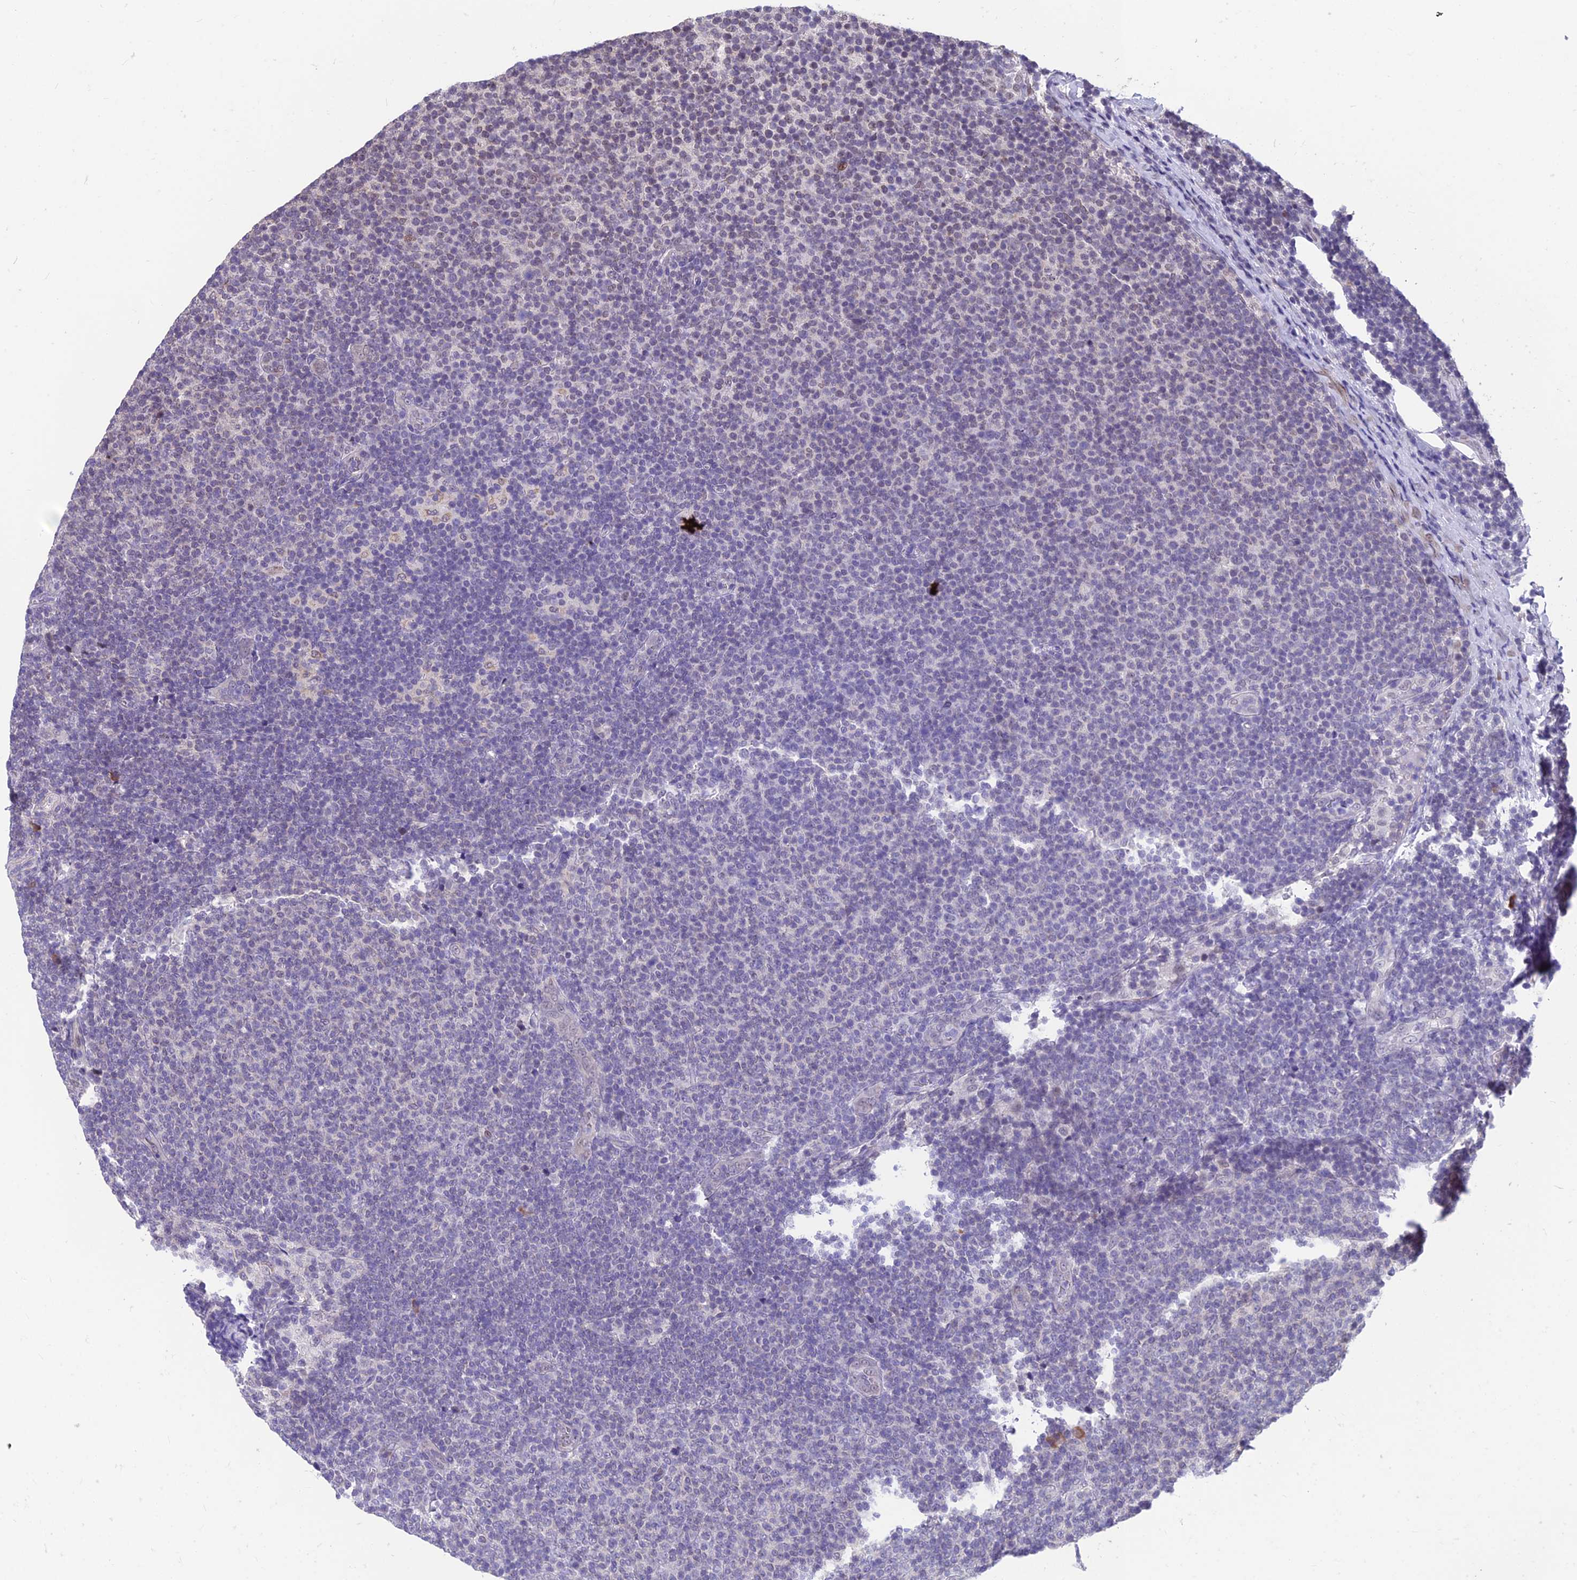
{"staining": {"intensity": "negative", "quantity": "none", "location": "none"}, "tissue": "lymphoma", "cell_type": "Tumor cells", "image_type": "cancer", "snomed": [{"axis": "morphology", "description": "Malignant lymphoma, non-Hodgkin's type, Low grade"}, {"axis": "topography", "description": "Lymph node"}], "caption": "DAB immunohistochemical staining of lymphoma reveals no significant positivity in tumor cells.", "gene": "KIAA1191", "patient": {"sex": "male", "age": 66}}